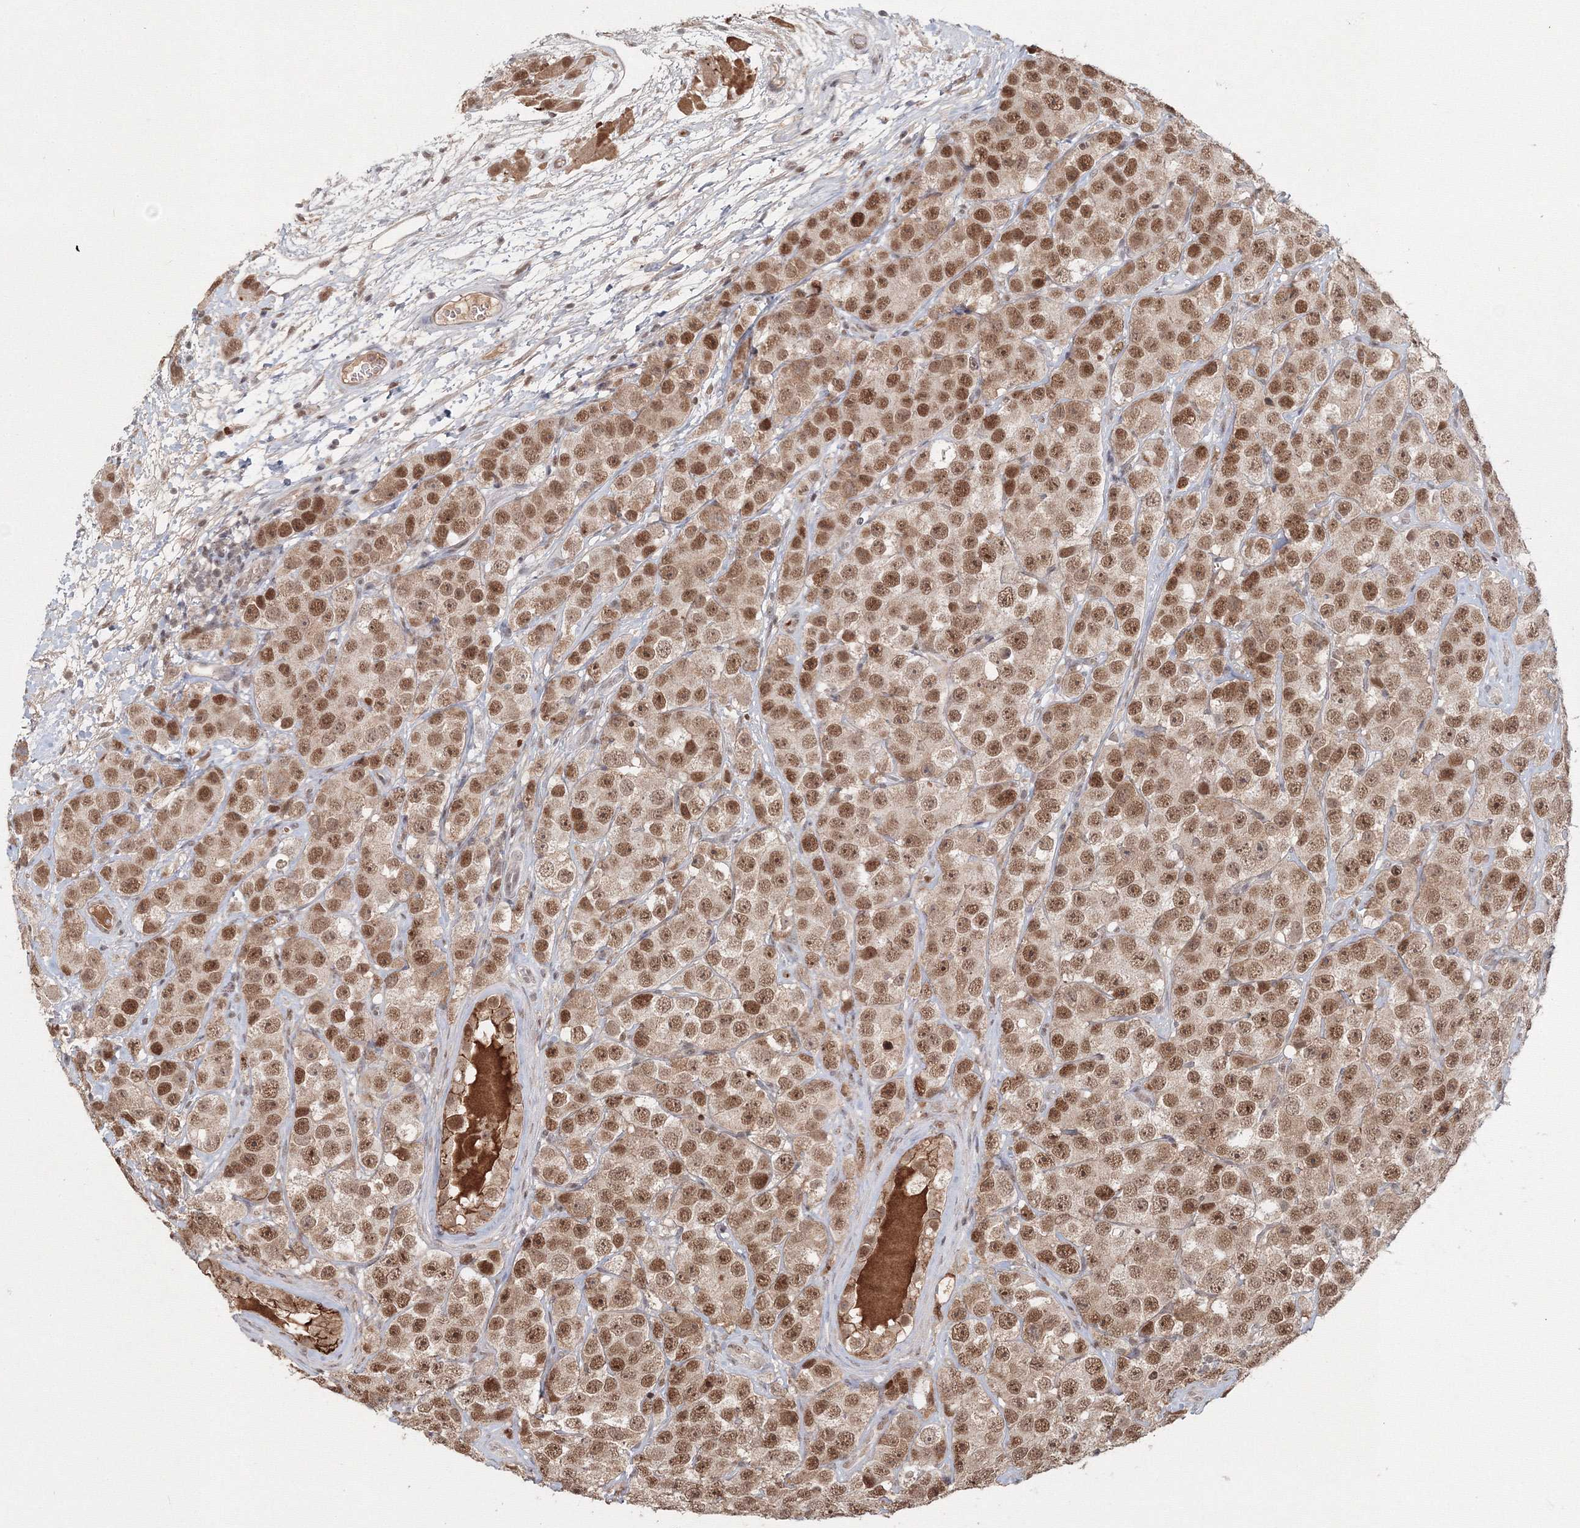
{"staining": {"intensity": "moderate", "quantity": ">75%", "location": "cytoplasmic/membranous,nuclear"}, "tissue": "testis cancer", "cell_type": "Tumor cells", "image_type": "cancer", "snomed": [{"axis": "morphology", "description": "Seminoma, NOS"}, {"axis": "topography", "description": "Testis"}], "caption": "This histopathology image reveals testis cancer stained with immunohistochemistry to label a protein in brown. The cytoplasmic/membranous and nuclear of tumor cells show moderate positivity for the protein. Nuclei are counter-stained blue.", "gene": "IWS1", "patient": {"sex": "male", "age": 28}}